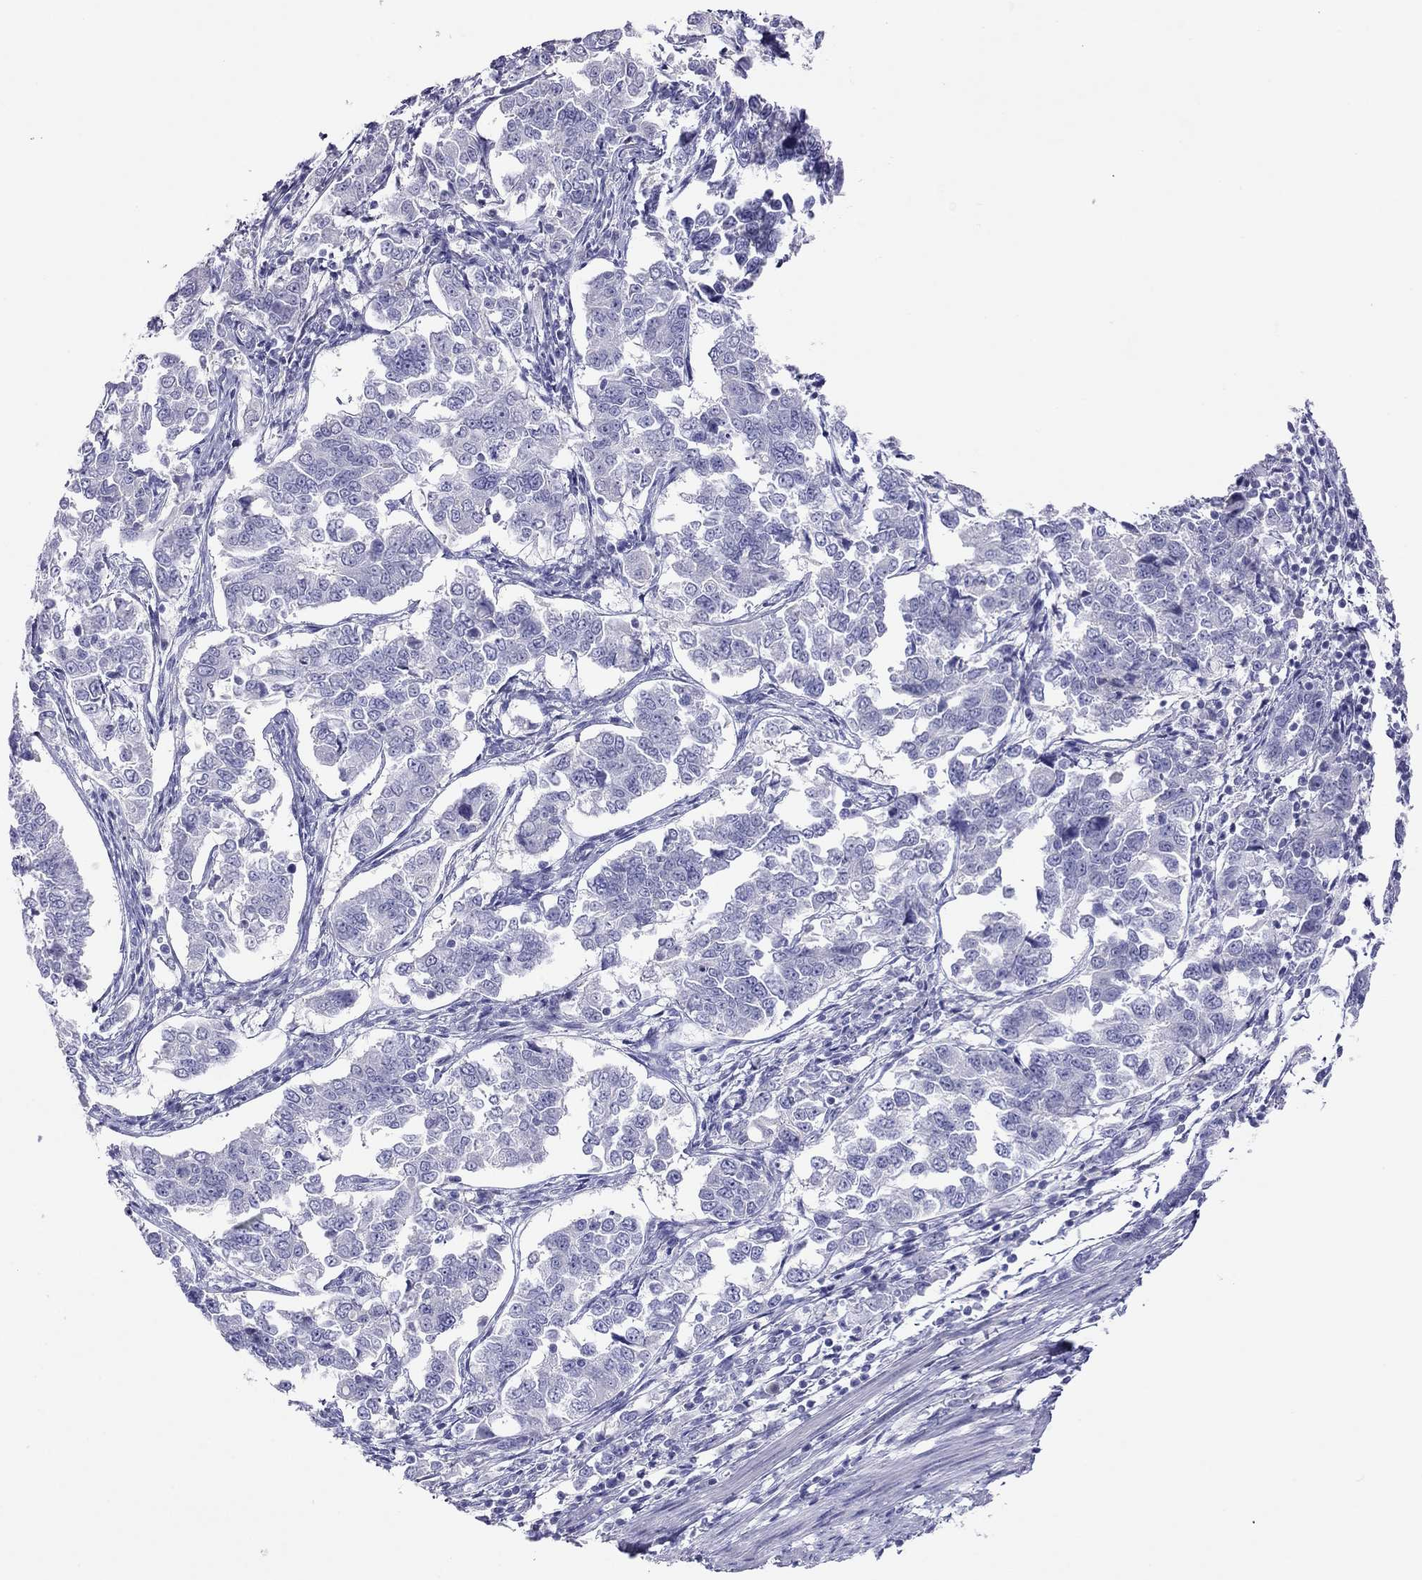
{"staining": {"intensity": "negative", "quantity": "none", "location": "none"}, "tissue": "endometrial cancer", "cell_type": "Tumor cells", "image_type": "cancer", "snomed": [{"axis": "morphology", "description": "Adenocarcinoma, NOS"}, {"axis": "topography", "description": "Endometrium"}], "caption": "A high-resolution histopathology image shows immunohistochemistry staining of adenocarcinoma (endometrial), which demonstrates no significant expression in tumor cells. (Stains: DAB immunohistochemistry (IHC) with hematoxylin counter stain, Microscopy: brightfield microscopy at high magnification).", "gene": "CAPNS2", "patient": {"sex": "female", "age": 43}}